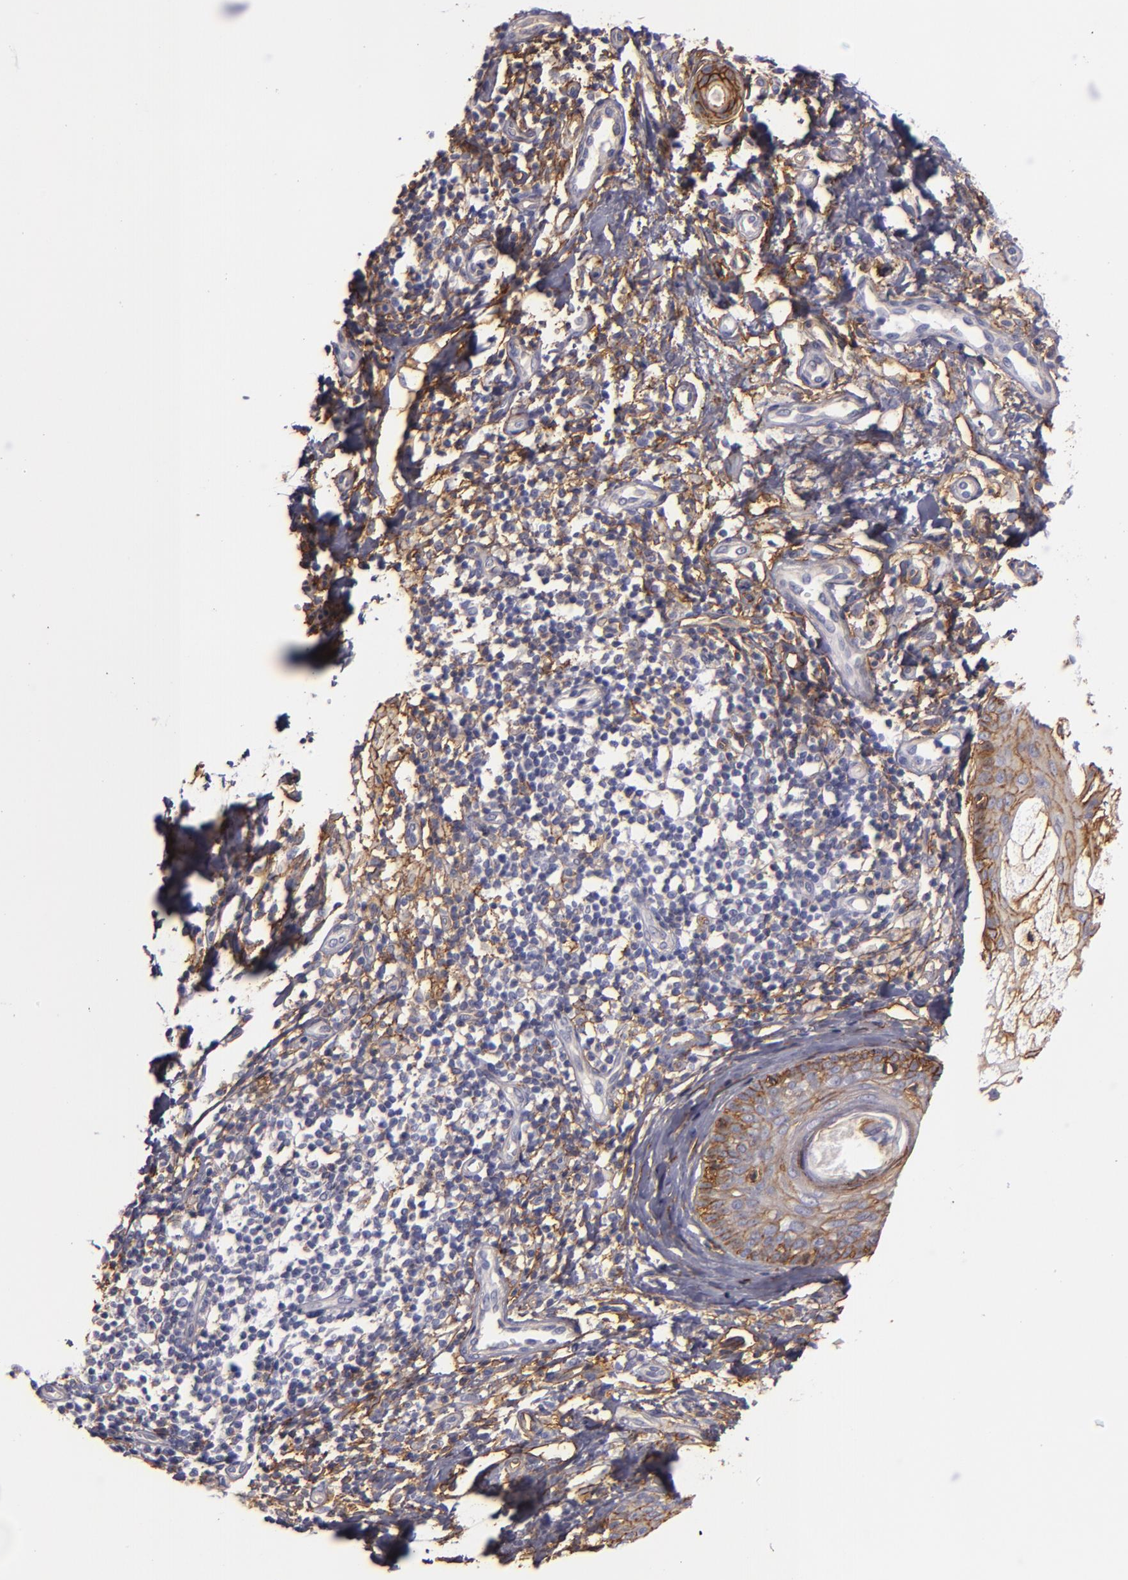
{"staining": {"intensity": "weak", "quantity": "25%-75%", "location": "cytoplasmic/membranous"}, "tissue": "melanoma", "cell_type": "Tumor cells", "image_type": "cancer", "snomed": [{"axis": "morphology", "description": "Malignant melanoma, NOS"}, {"axis": "topography", "description": "Skin"}], "caption": "The immunohistochemical stain highlights weak cytoplasmic/membranous staining in tumor cells of malignant melanoma tissue.", "gene": "CD9", "patient": {"sex": "male", "age": 23}}